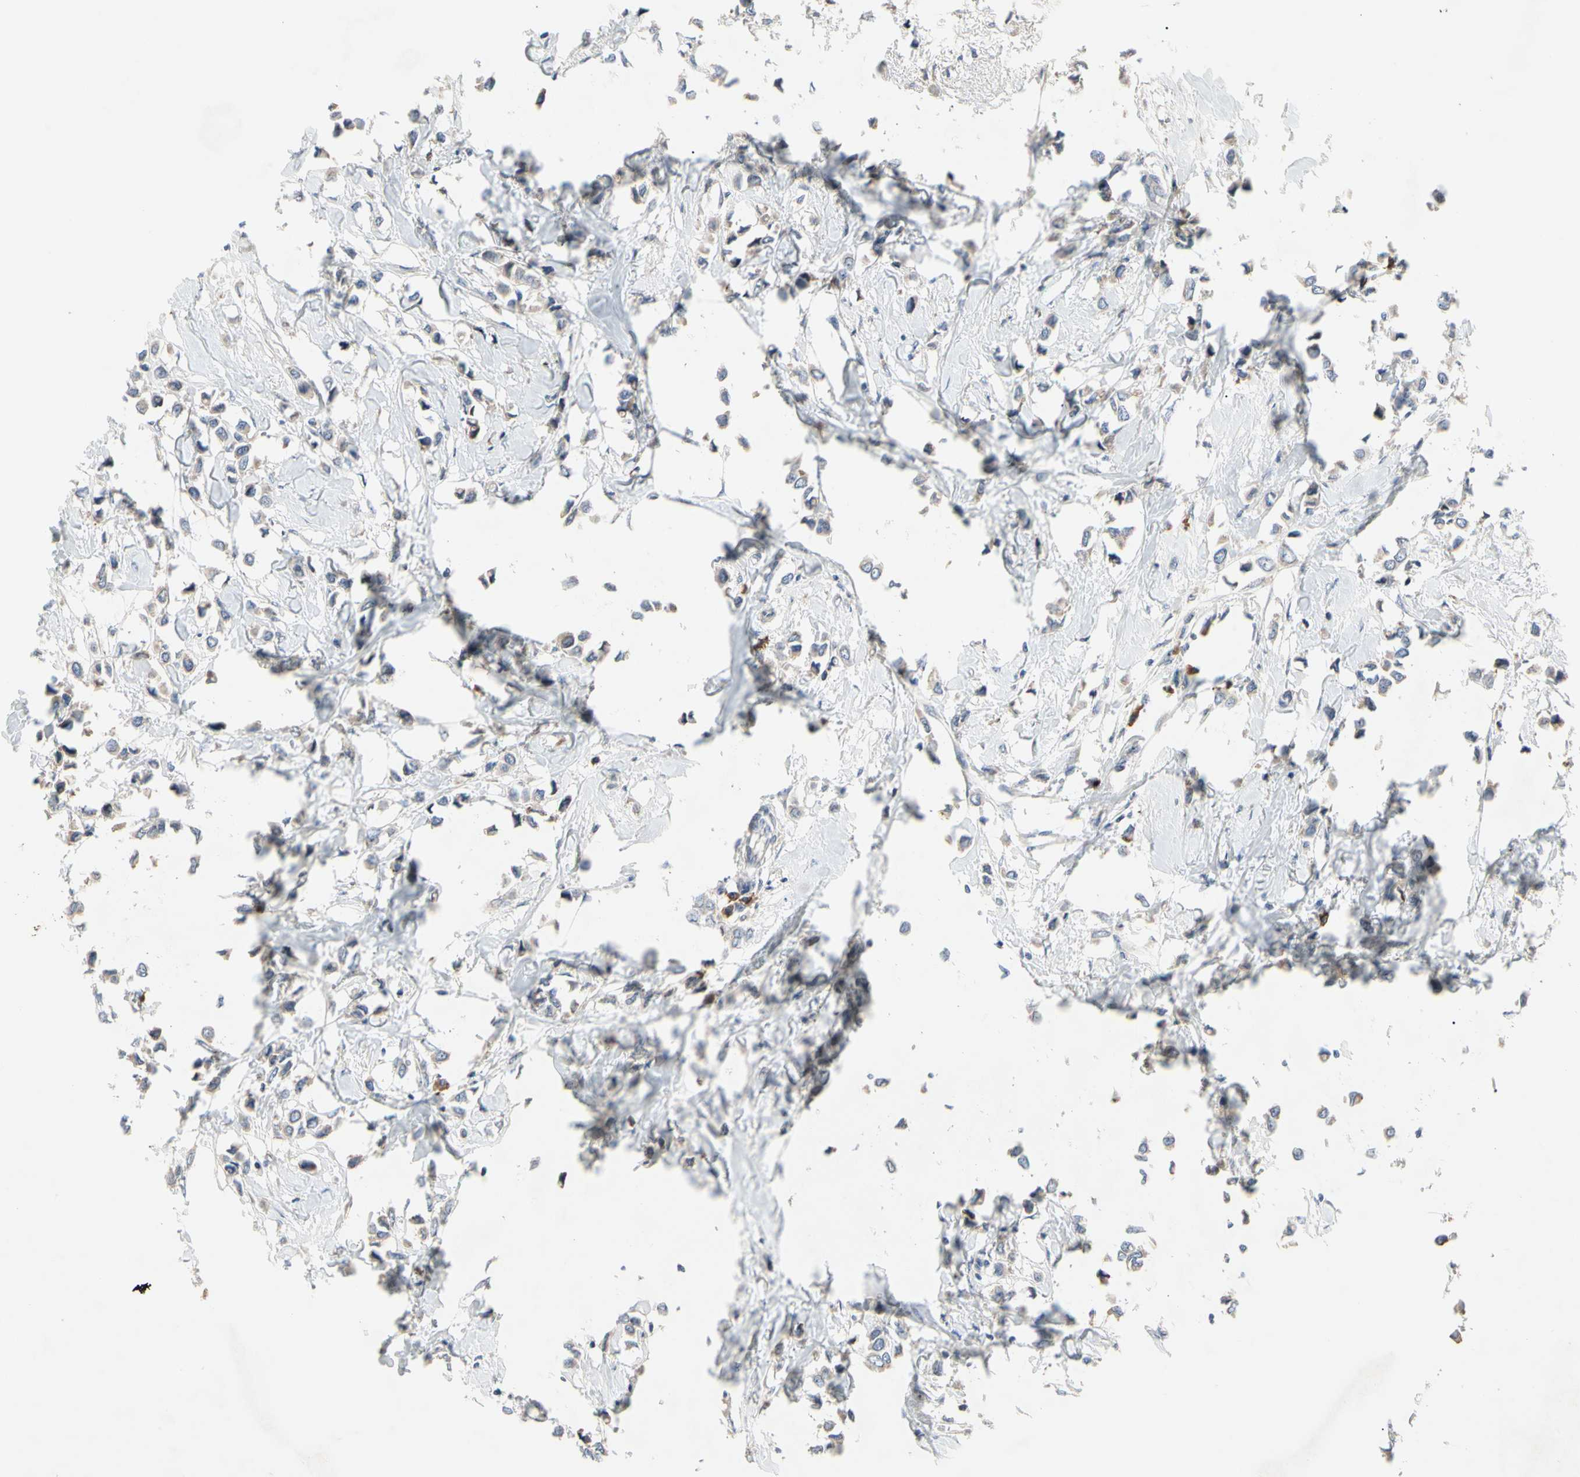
{"staining": {"intensity": "weak", "quantity": "25%-75%", "location": "cytoplasmic/membranous"}, "tissue": "breast cancer", "cell_type": "Tumor cells", "image_type": "cancer", "snomed": [{"axis": "morphology", "description": "Lobular carcinoma"}, {"axis": "topography", "description": "Breast"}], "caption": "About 25%-75% of tumor cells in breast cancer (lobular carcinoma) exhibit weak cytoplasmic/membranous protein positivity as visualized by brown immunohistochemical staining.", "gene": "MMEL1", "patient": {"sex": "female", "age": 51}}